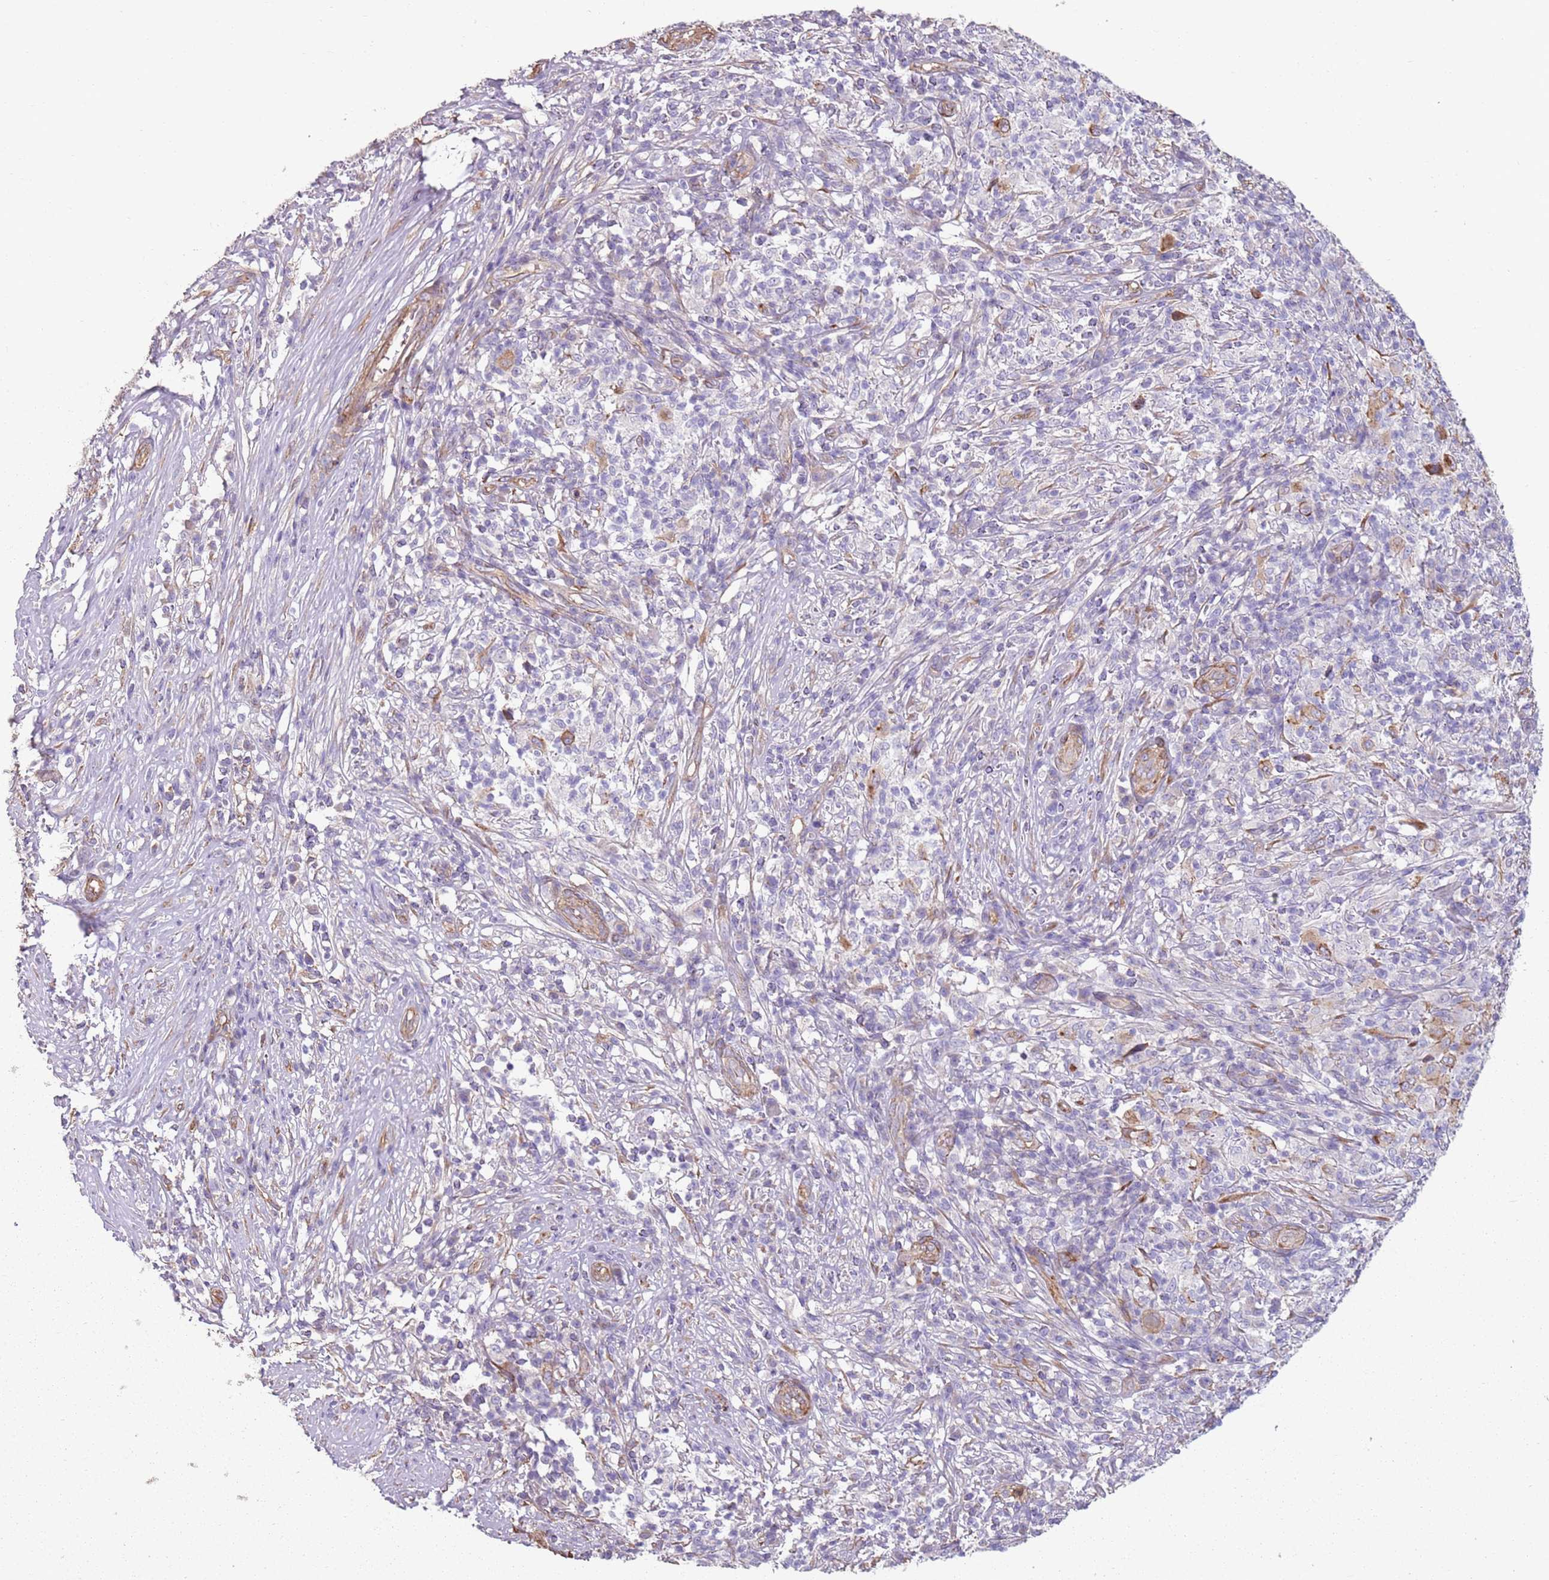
{"staining": {"intensity": "negative", "quantity": "none", "location": "none"}, "tissue": "melanoma", "cell_type": "Tumor cells", "image_type": "cancer", "snomed": [{"axis": "morphology", "description": "Malignant melanoma, NOS"}, {"axis": "topography", "description": "Skin"}], "caption": "Immunohistochemical staining of melanoma reveals no significant positivity in tumor cells.", "gene": "PHLPP2", "patient": {"sex": "male", "age": 66}}